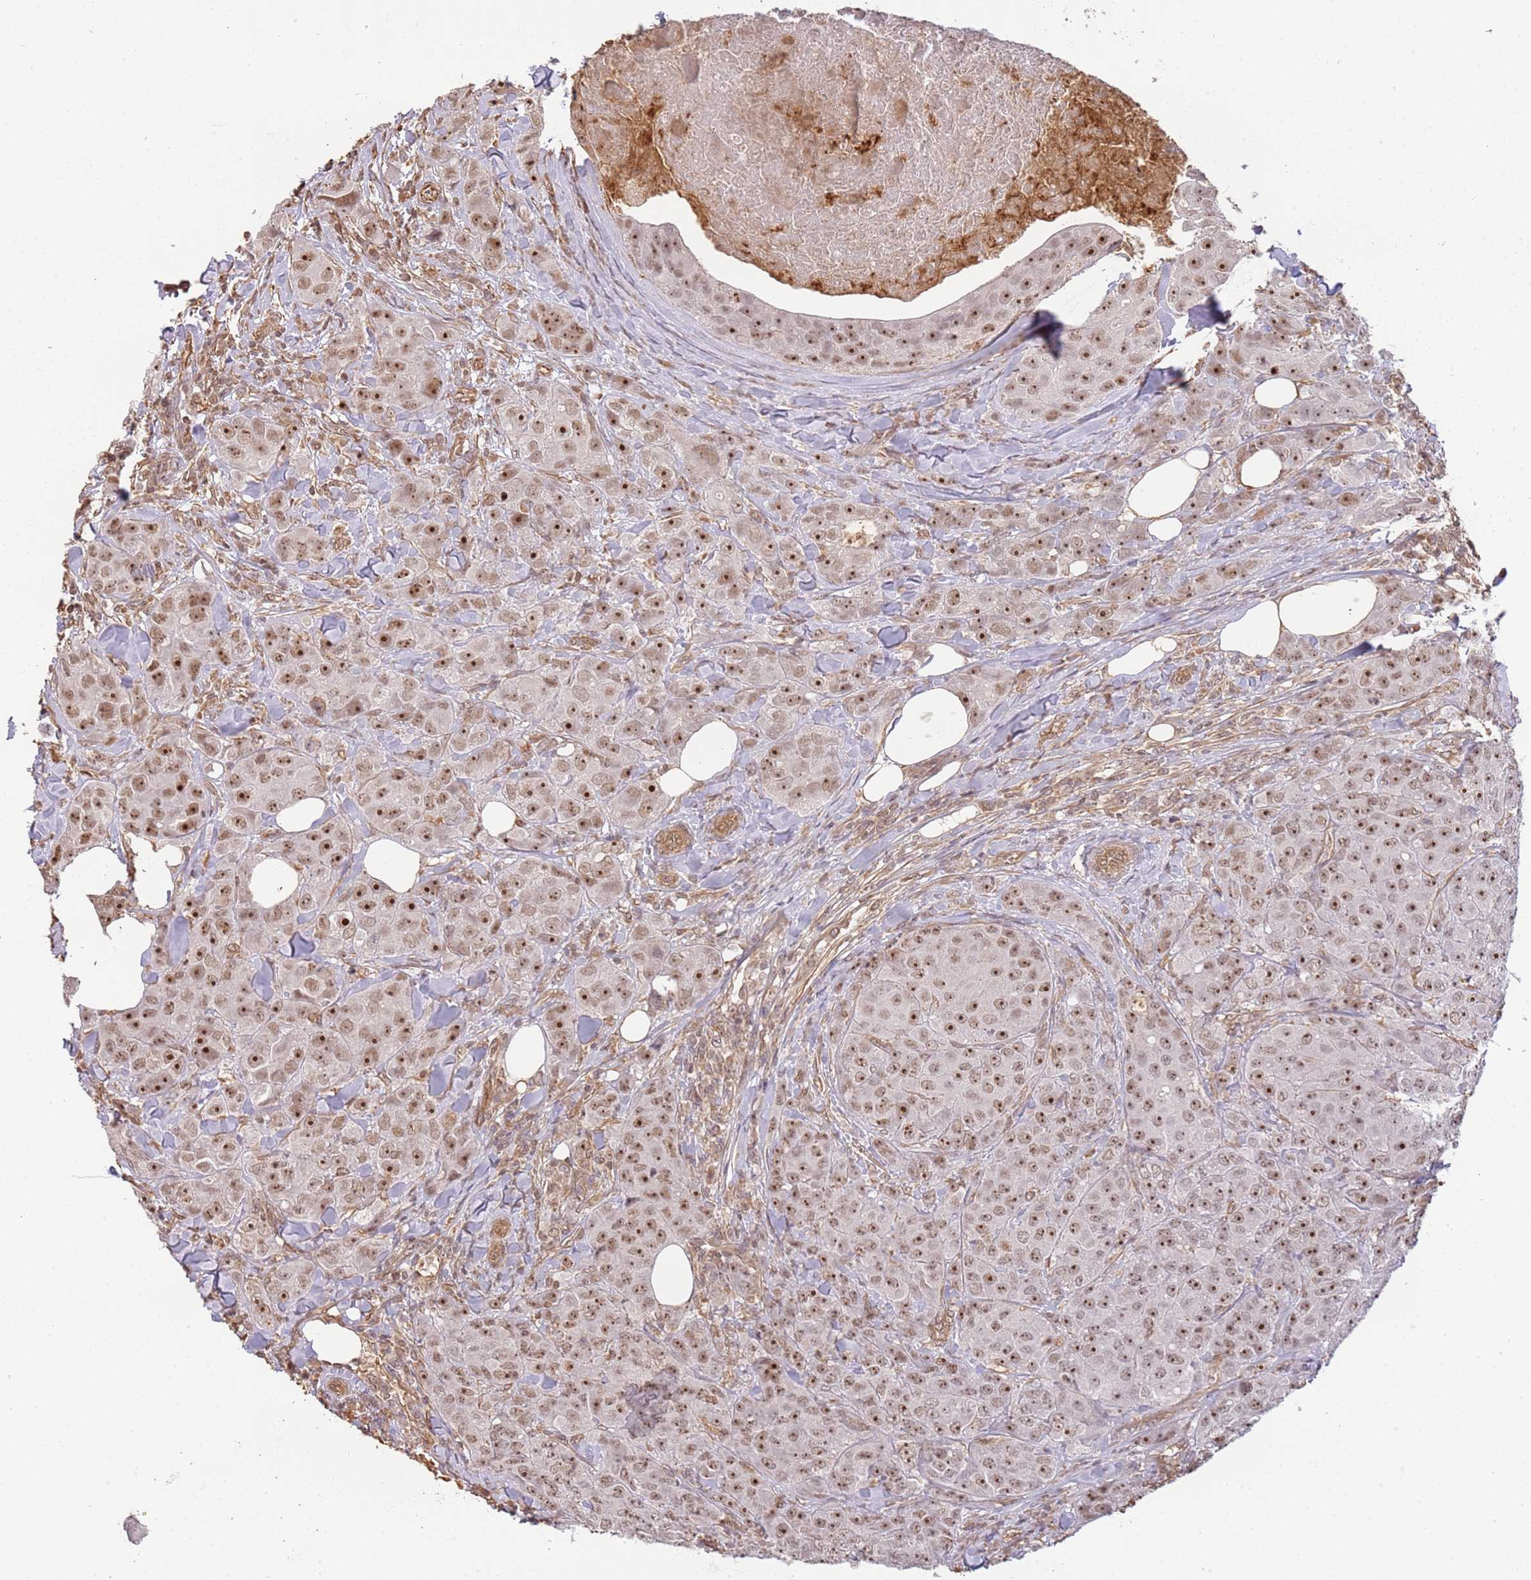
{"staining": {"intensity": "strong", "quantity": "25%-75%", "location": "nuclear"}, "tissue": "breast cancer", "cell_type": "Tumor cells", "image_type": "cancer", "snomed": [{"axis": "morphology", "description": "Duct carcinoma"}, {"axis": "topography", "description": "Breast"}], "caption": "IHC (DAB (3,3'-diaminobenzidine)) staining of breast cancer (invasive ductal carcinoma) reveals strong nuclear protein positivity in approximately 25%-75% of tumor cells.", "gene": "SURF2", "patient": {"sex": "female", "age": 43}}